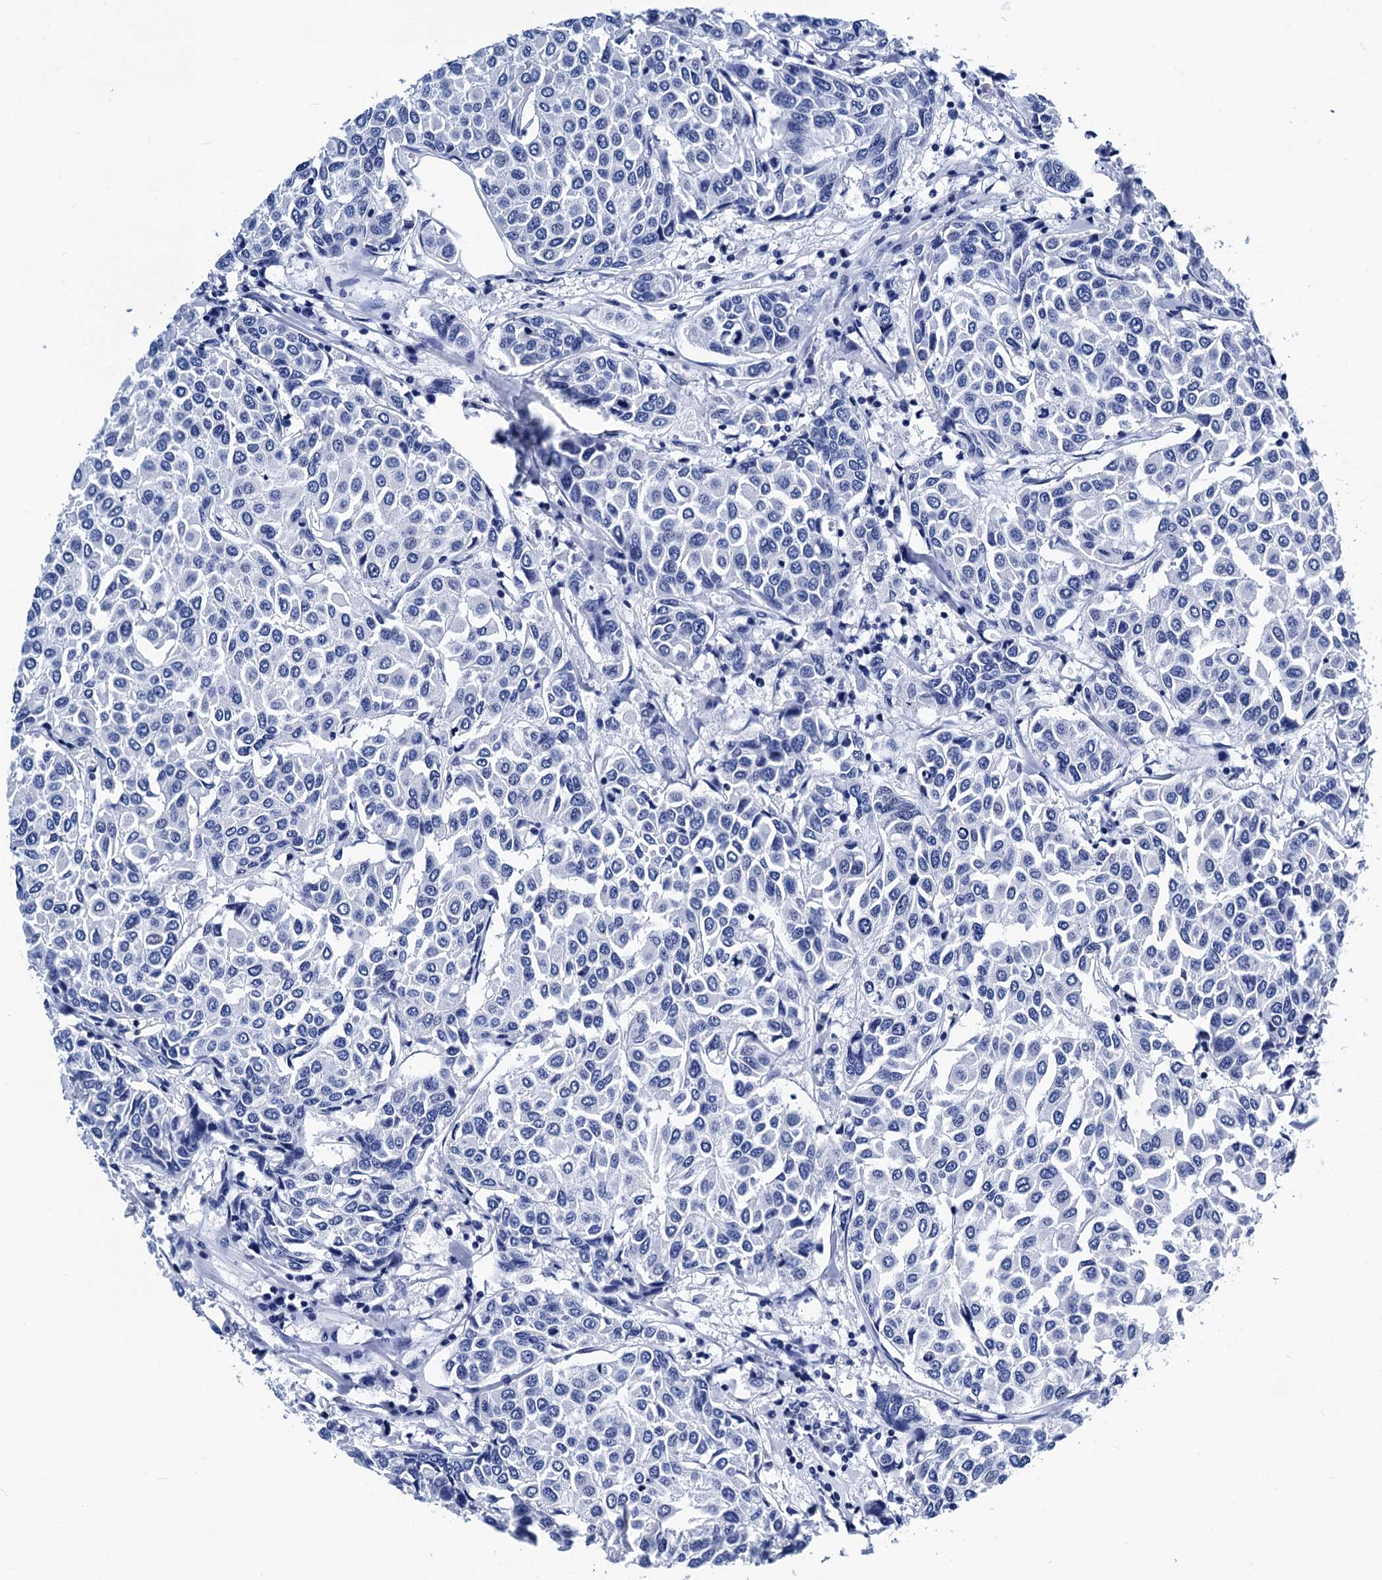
{"staining": {"intensity": "negative", "quantity": "none", "location": "none"}, "tissue": "breast cancer", "cell_type": "Tumor cells", "image_type": "cancer", "snomed": [{"axis": "morphology", "description": "Duct carcinoma"}, {"axis": "topography", "description": "Breast"}], "caption": "The histopathology image displays no significant staining in tumor cells of infiltrating ductal carcinoma (breast). (Stains: DAB immunohistochemistry with hematoxylin counter stain, Microscopy: brightfield microscopy at high magnification).", "gene": "MYBPC3", "patient": {"sex": "female", "age": 55}}